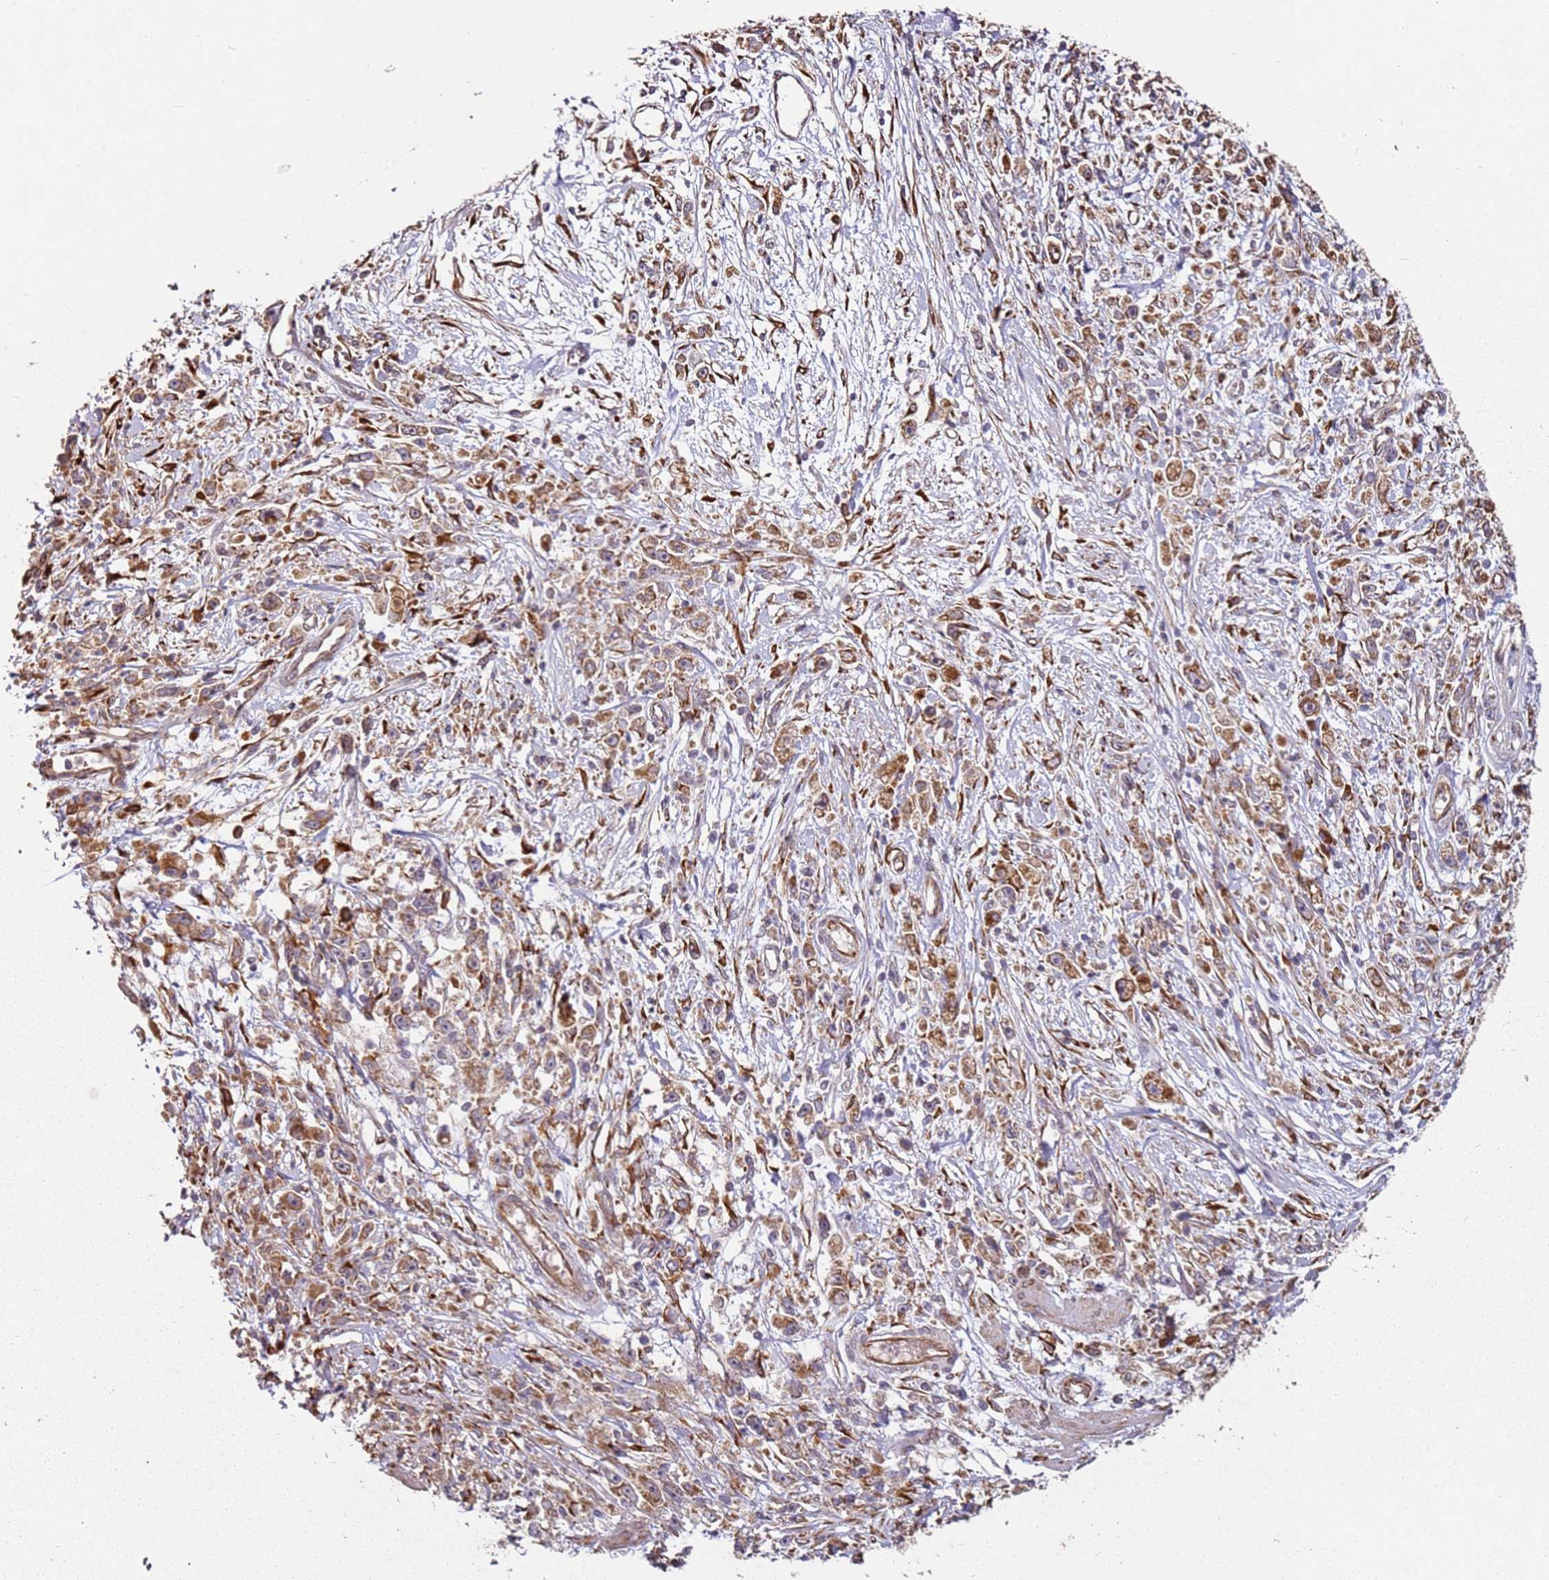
{"staining": {"intensity": "moderate", "quantity": ">75%", "location": "cytoplasmic/membranous"}, "tissue": "stomach cancer", "cell_type": "Tumor cells", "image_type": "cancer", "snomed": [{"axis": "morphology", "description": "Adenocarcinoma, NOS"}, {"axis": "topography", "description": "Stomach"}], "caption": "Stomach cancer (adenocarcinoma) tissue shows moderate cytoplasmic/membranous expression in about >75% of tumor cells, visualized by immunohistochemistry.", "gene": "ARFRP1", "patient": {"sex": "female", "age": 59}}